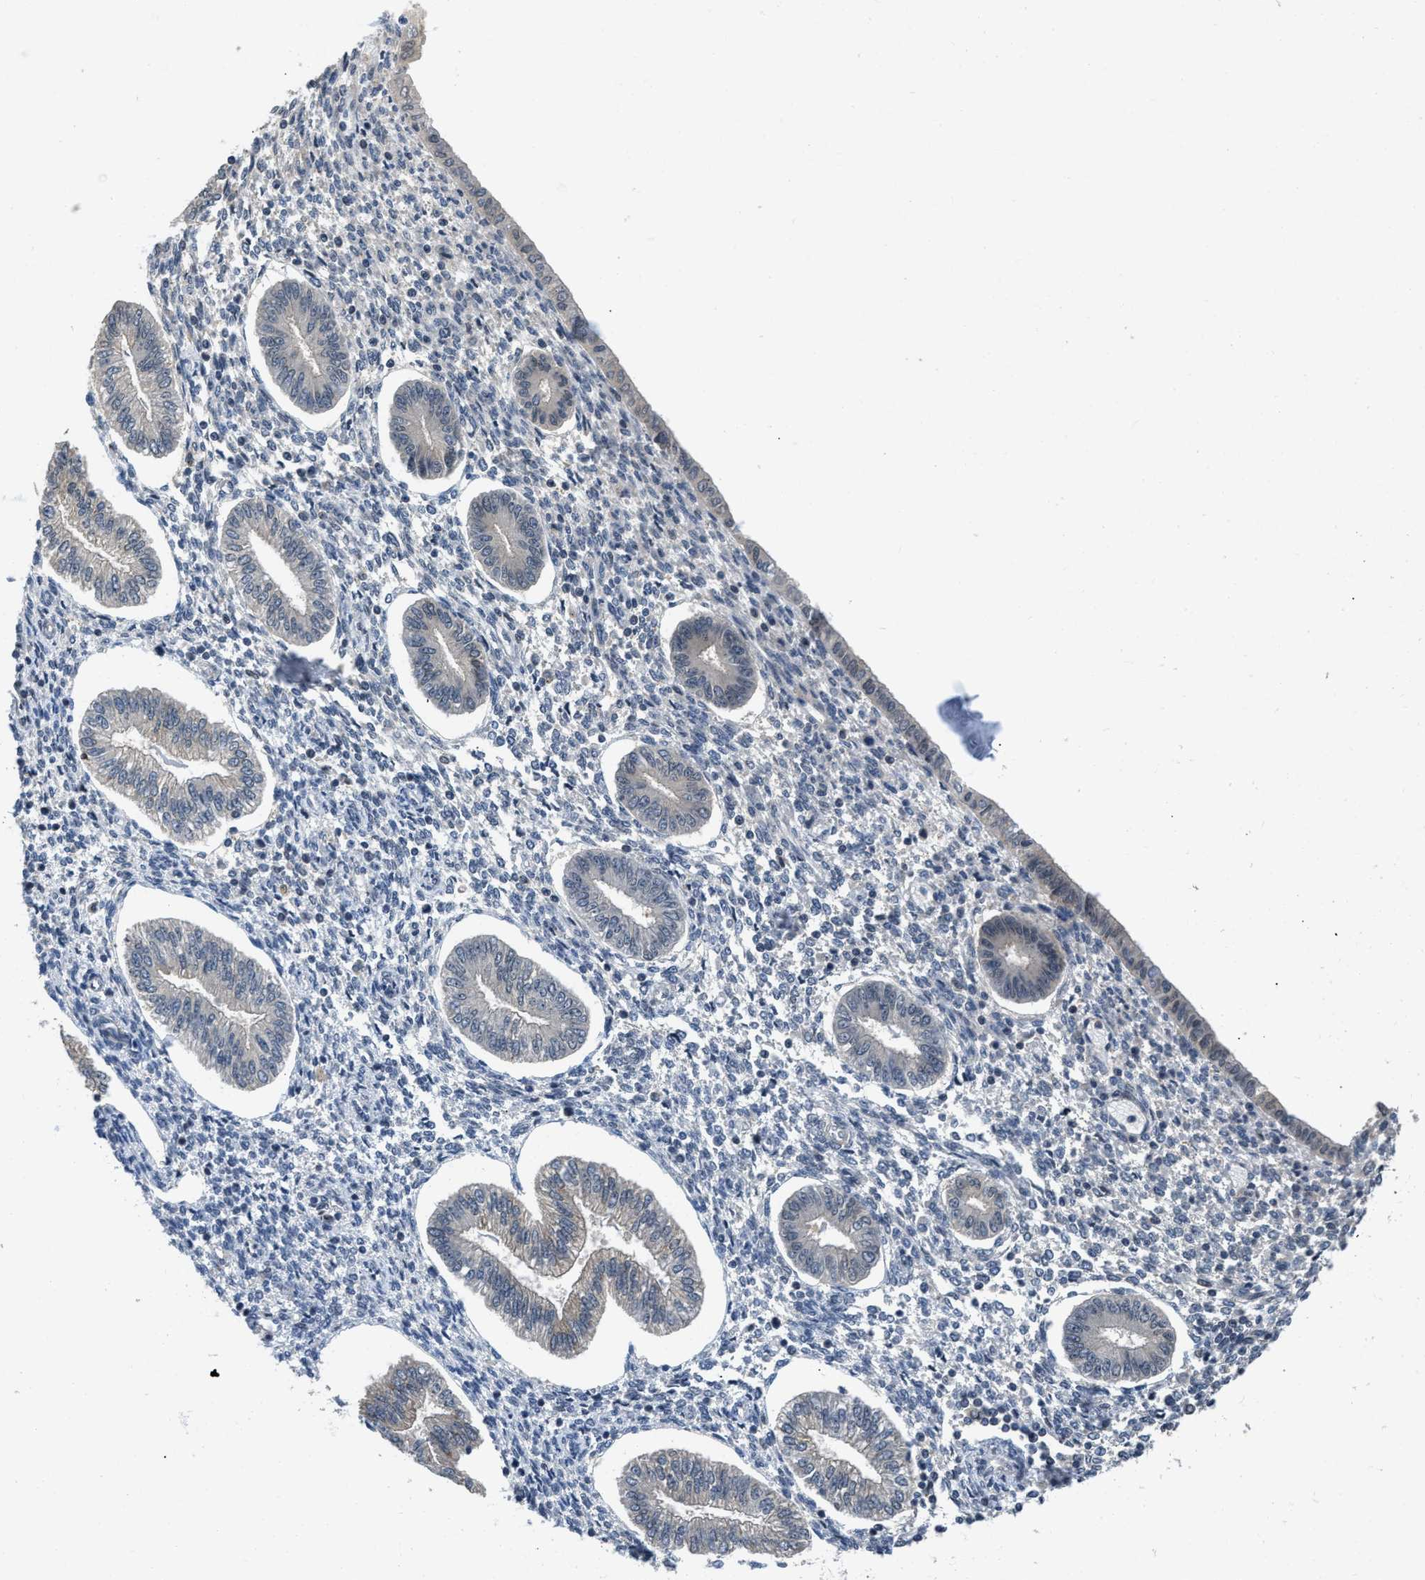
{"staining": {"intensity": "negative", "quantity": "none", "location": "none"}, "tissue": "endometrium", "cell_type": "Cells in endometrial stroma", "image_type": "normal", "snomed": [{"axis": "morphology", "description": "Normal tissue, NOS"}, {"axis": "topography", "description": "Endometrium"}], "caption": "This is a image of immunohistochemistry staining of benign endometrium, which shows no positivity in cells in endometrial stroma.", "gene": "TES", "patient": {"sex": "female", "age": 50}}